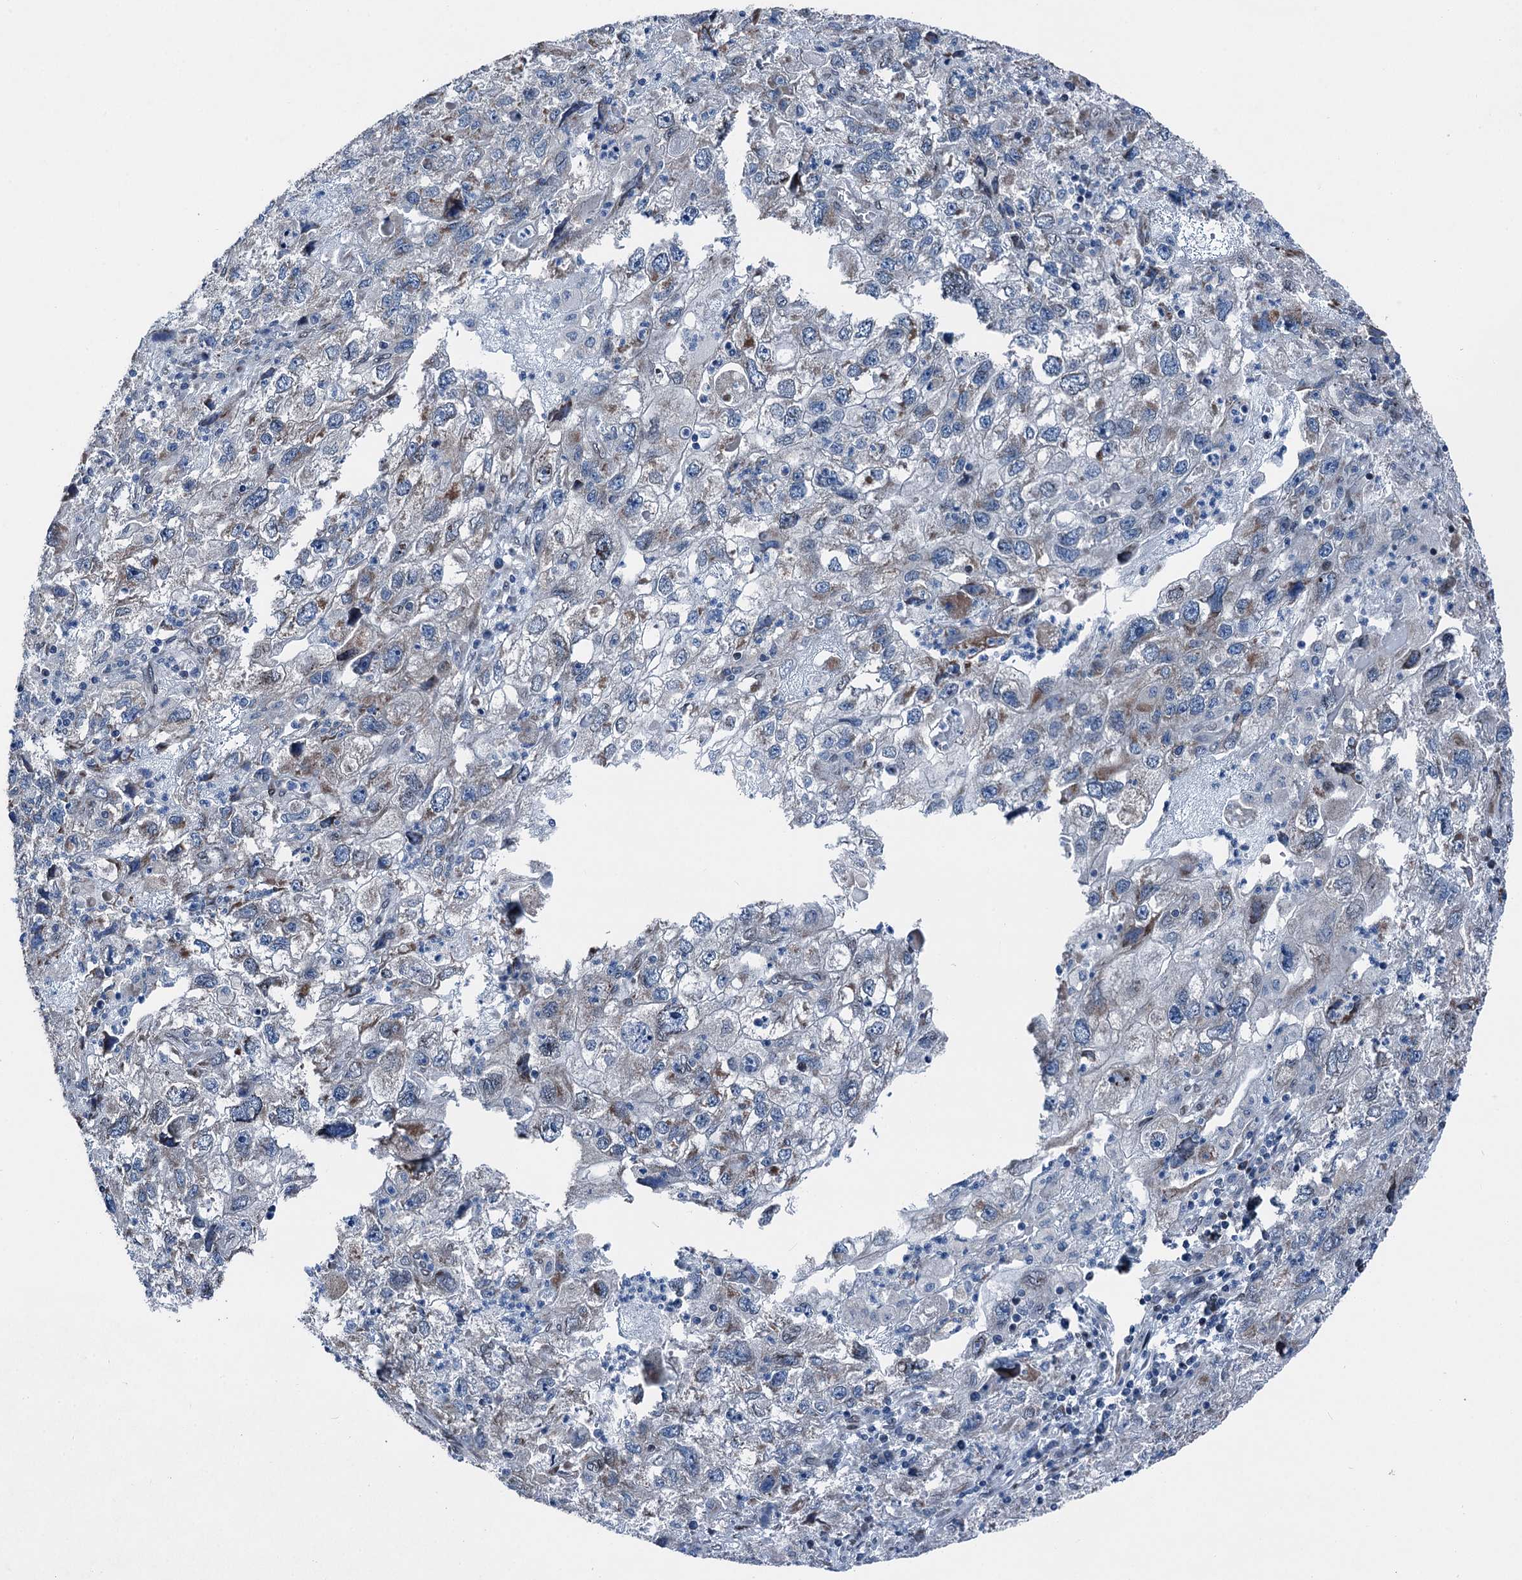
{"staining": {"intensity": "weak", "quantity": "<25%", "location": "cytoplasmic/membranous"}, "tissue": "endometrial cancer", "cell_type": "Tumor cells", "image_type": "cancer", "snomed": [{"axis": "morphology", "description": "Adenocarcinoma, NOS"}, {"axis": "topography", "description": "Endometrium"}], "caption": "Immunohistochemical staining of endometrial cancer displays no significant positivity in tumor cells.", "gene": "MRPL14", "patient": {"sex": "female", "age": 49}}